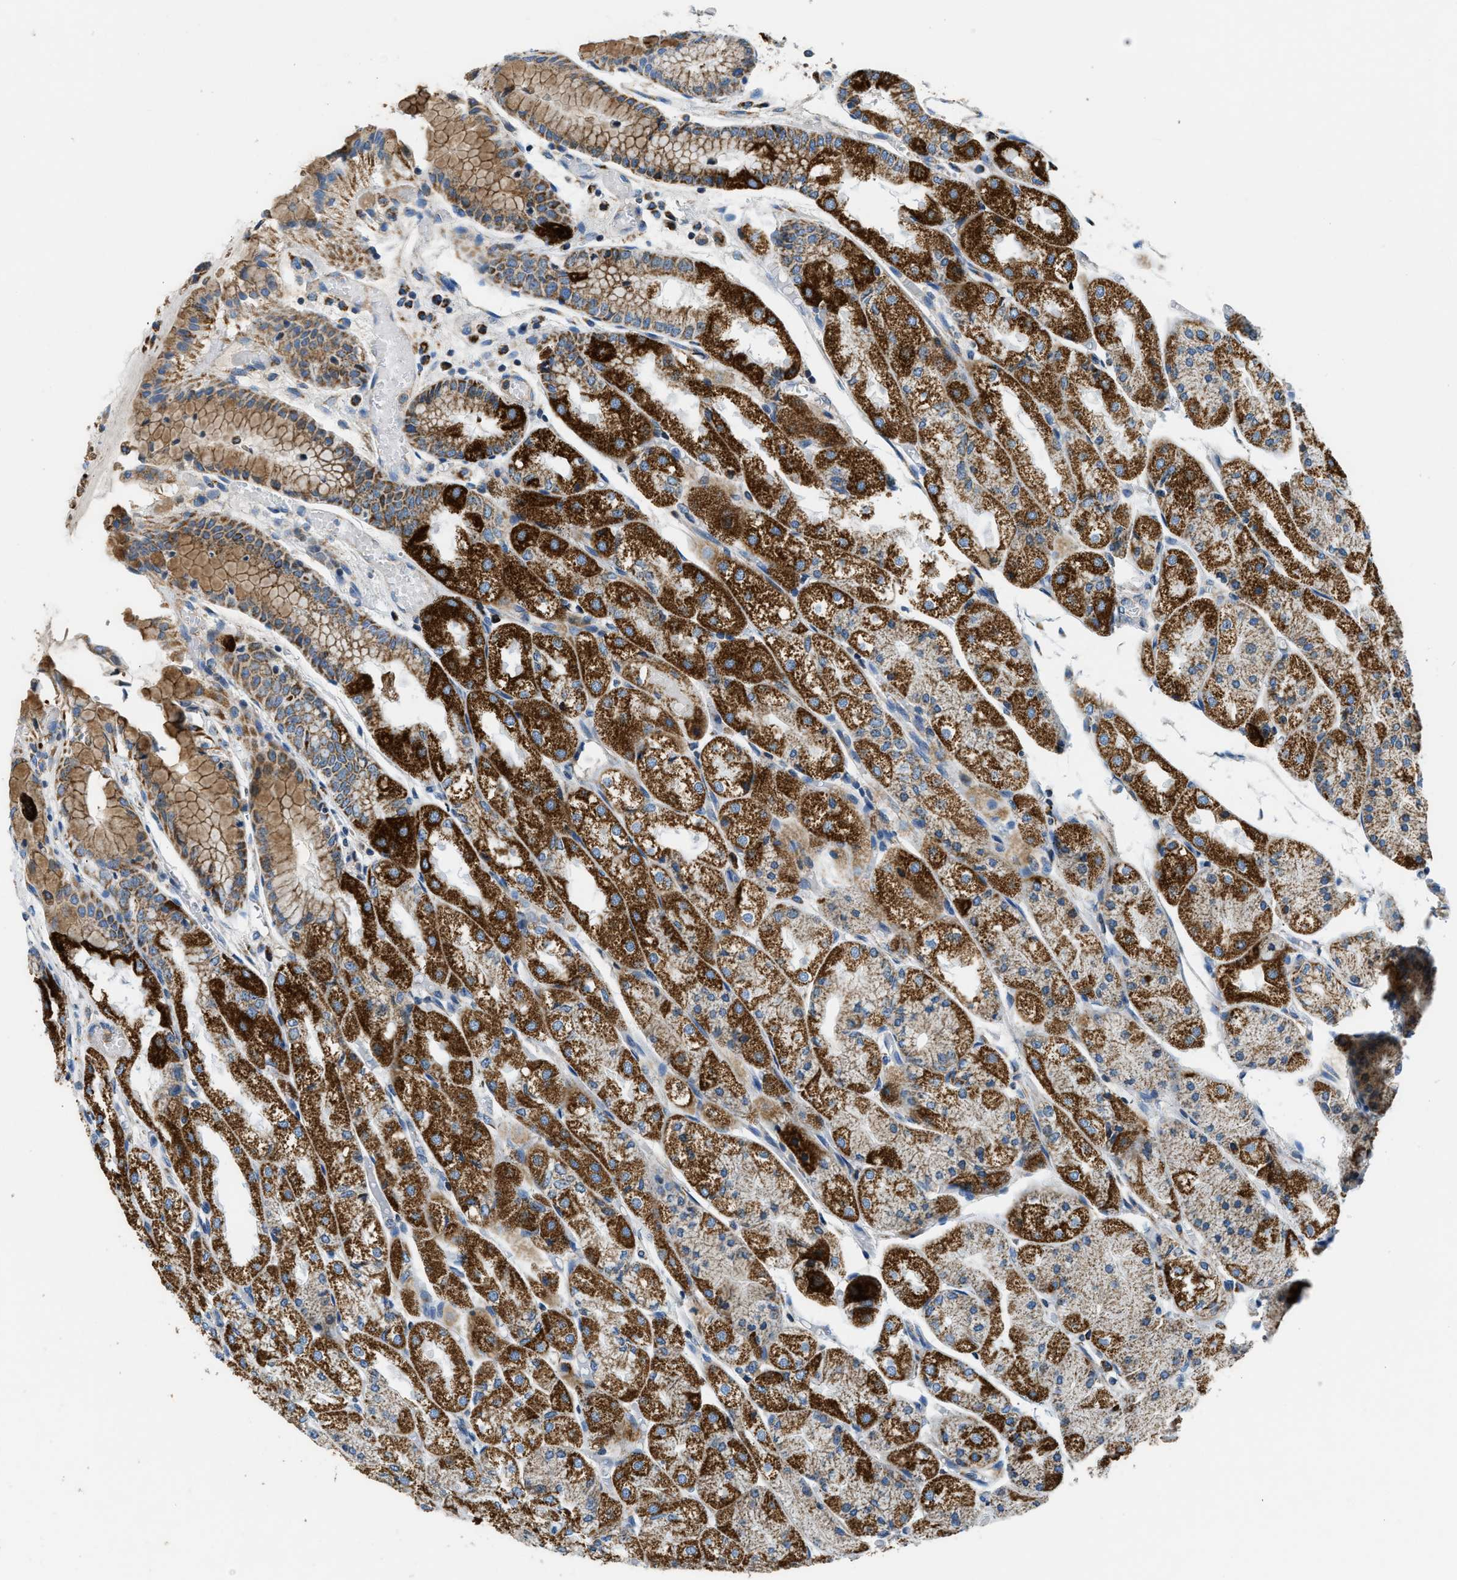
{"staining": {"intensity": "strong", "quantity": ">75%", "location": "cytoplasmic/membranous"}, "tissue": "stomach", "cell_type": "Glandular cells", "image_type": "normal", "snomed": [{"axis": "morphology", "description": "Normal tissue, NOS"}, {"axis": "topography", "description": "Stomach, upper"}], "caption": "A histopathology image of human stomach stained for a protein shows strong cytoplasmic/membranous brown staining in glandular cells. The staining was performed using DAB (3,3'-diaminobenzidine), with brown indicating positive protein expression. Nuclei are stained blue with hematoxylin.", "gene": "ACADVL", "patient": {"sex": "male", "age": 72}}